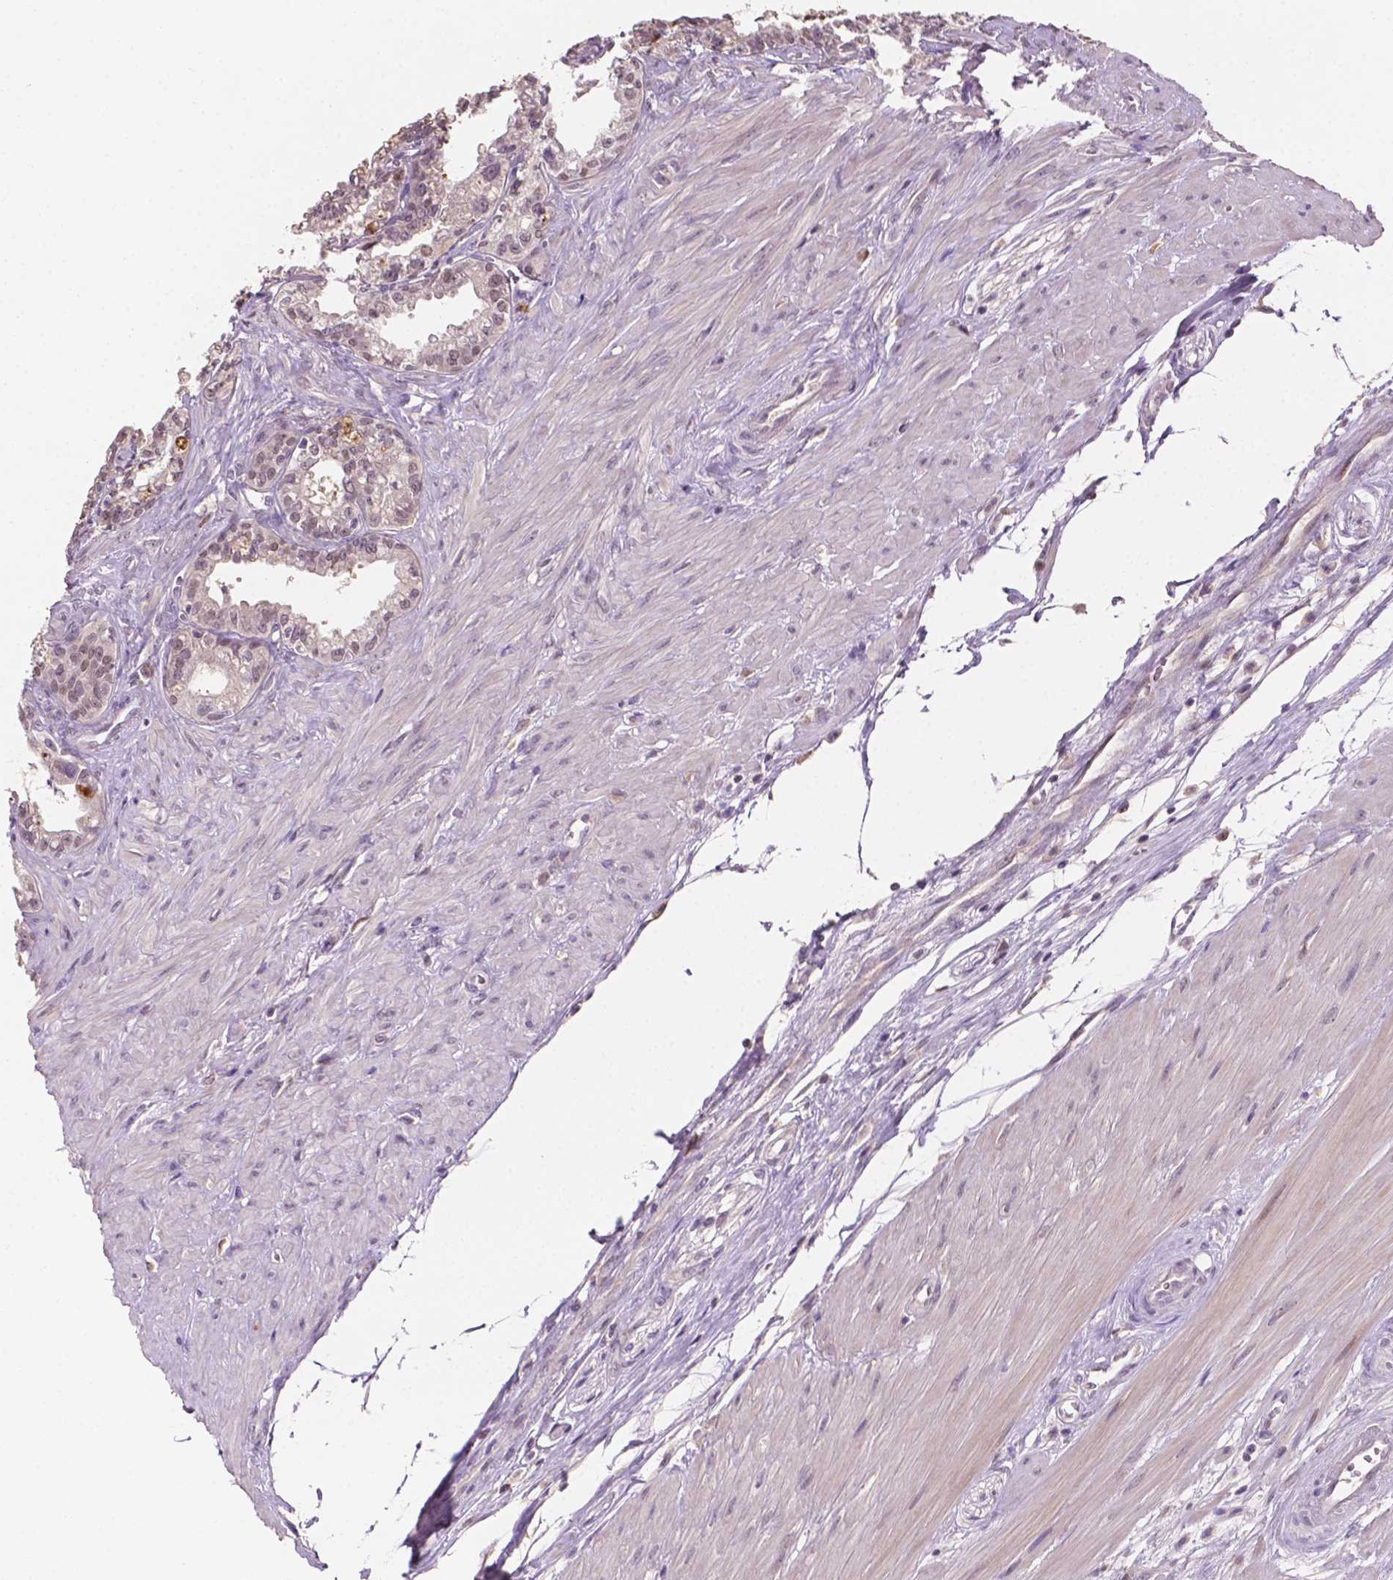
{"staining": {"intensity": "negative", "quantity": "none", "location": "none"}, "tissue": "seminal vesicle", "cell_type": "Glandular cells", "image_type": "normal", "snomed": [{"axis": "morphology", "description": "Normal tissue, NOS"}, {"axis": "morphology", "description": "Urothelial carcinoma, NOS"}, {"axis": "topography", "description": "Urinary bladder"}, {"axis": "topography", "description": "Seminal veicle"}], "caption": "IHC image of normal seminal vesicle stained for a protein (brown), which shows no staining in glandular cells.", "gene": "MROH6", "patient": {"sex": "male", "age": 76}}